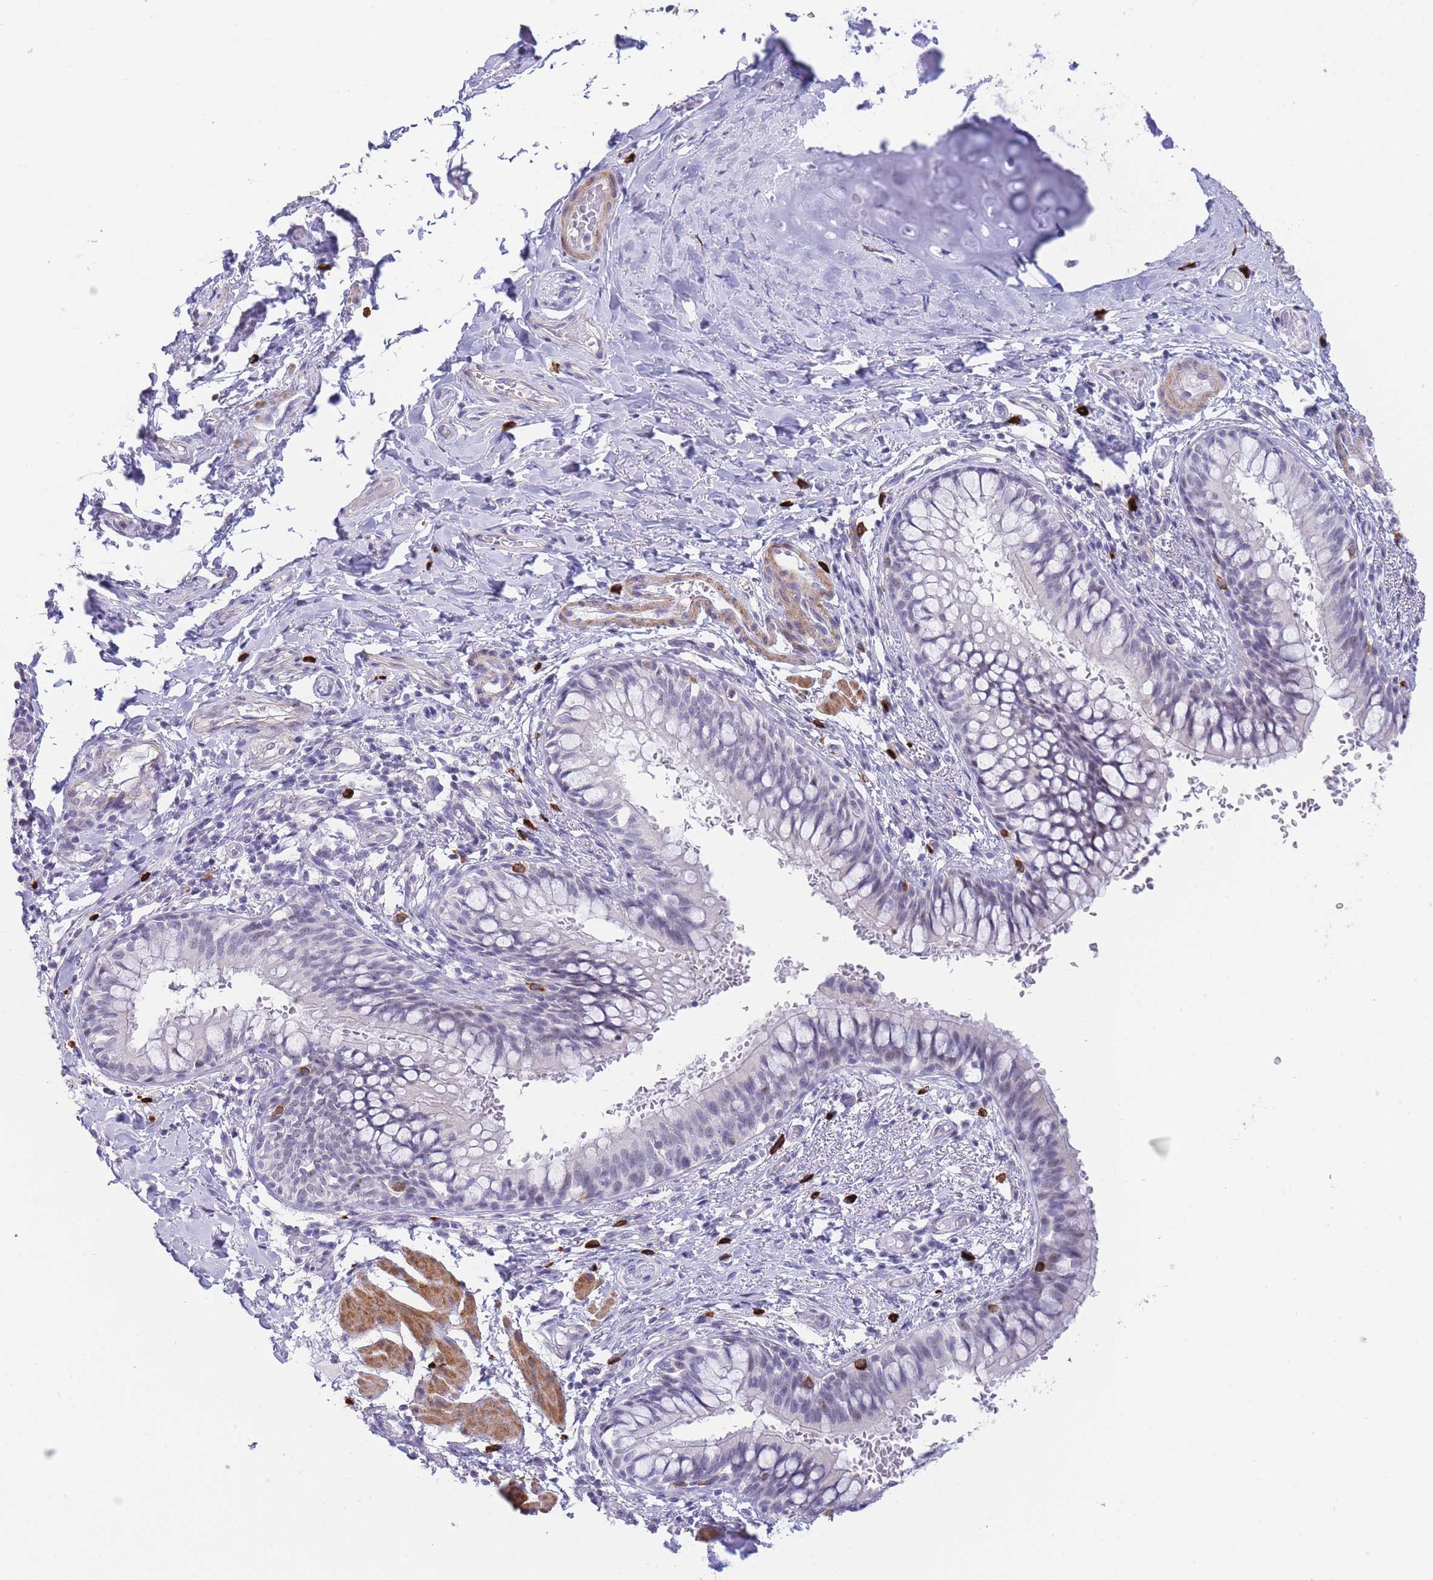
{"staining": {"intensity": "negative", "quantity": "none", "location": "none"}, "tissue": "bronchus", "cell_type": "Respiratory epithelial cells", "image_type": "normal", "snomed": [{"axis": "morphology", "description": "Normal tissue, NOS"}, {"axis": "topography", "description": "Cartilage tissue"}, {"axis": "topography", "description": "Bronchus"}], "caption": "The immunohistochemistry (IHC) image has no significant positivity in respiratory epithelial cells of bronchus.", "gene": "ASAP3", "patient": {"sex": "female", "age": 36}}